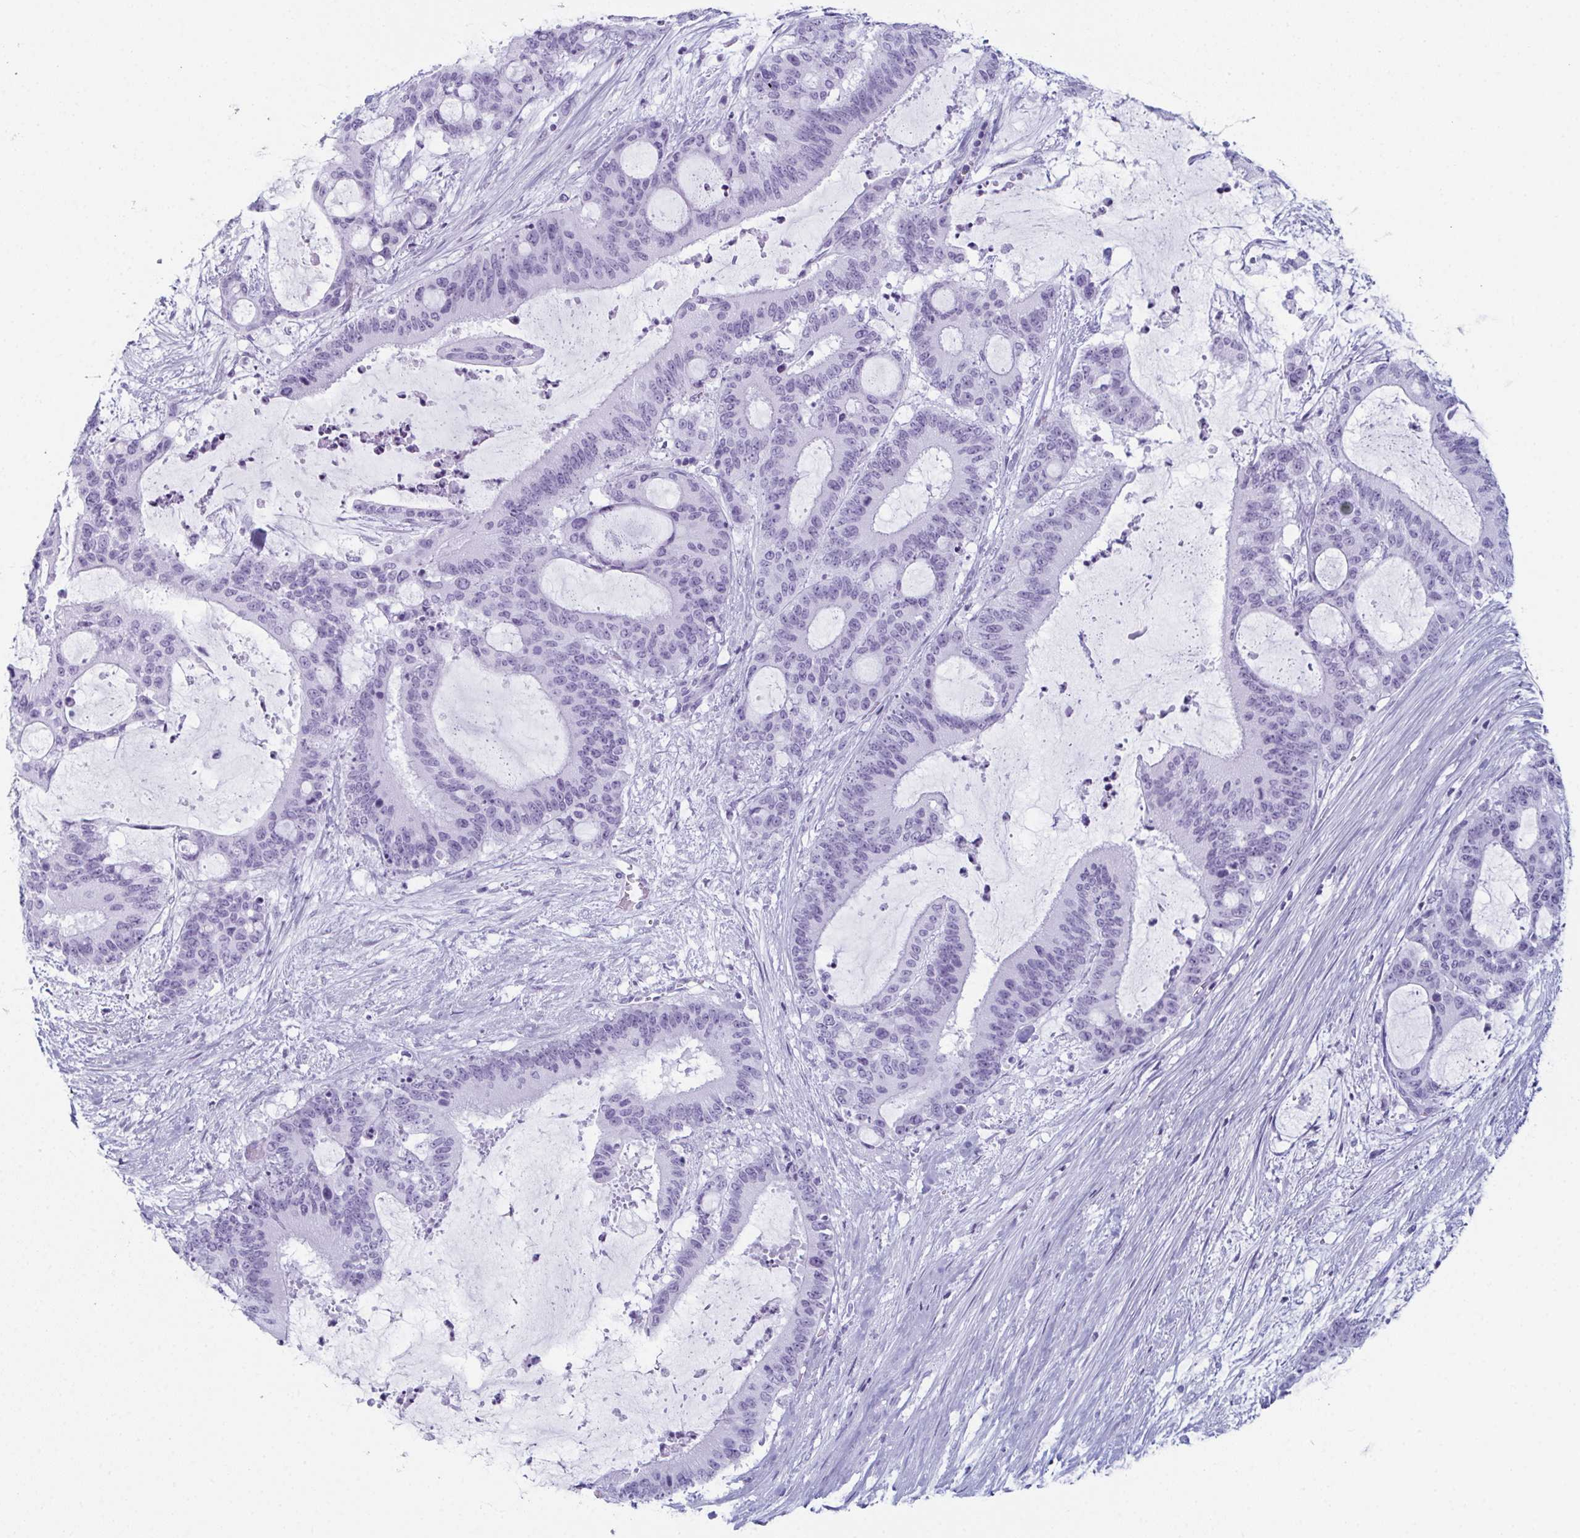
{"staining": {"intensity": "negative", "quantity": "none", "location": "none"}, "tissue": "liver cancer", "cell_type": "Tumor cells", "image_type": "cancer", "snomed": [{"axis": "morphology", "description": "Normal tissue, NOS"}, {"axis": "morphology", "description": "Cholangiocarcinoma"}, {"axis": "topography", "description": "Liver"}, {"axis": "topography", "description": "Peripheral nerve tissue"}], "caption": "The immunohistochemistry (IHC) micrograph has no significant expression in tumor cells of liver cancer (cholangiocarcinoma) tissue. (Brightfield microscopy of DAB immunohistochemistry (IHC) at high magnification).", "gene": "ENKUR", "patient": {"sex": "female", "age": 73}}